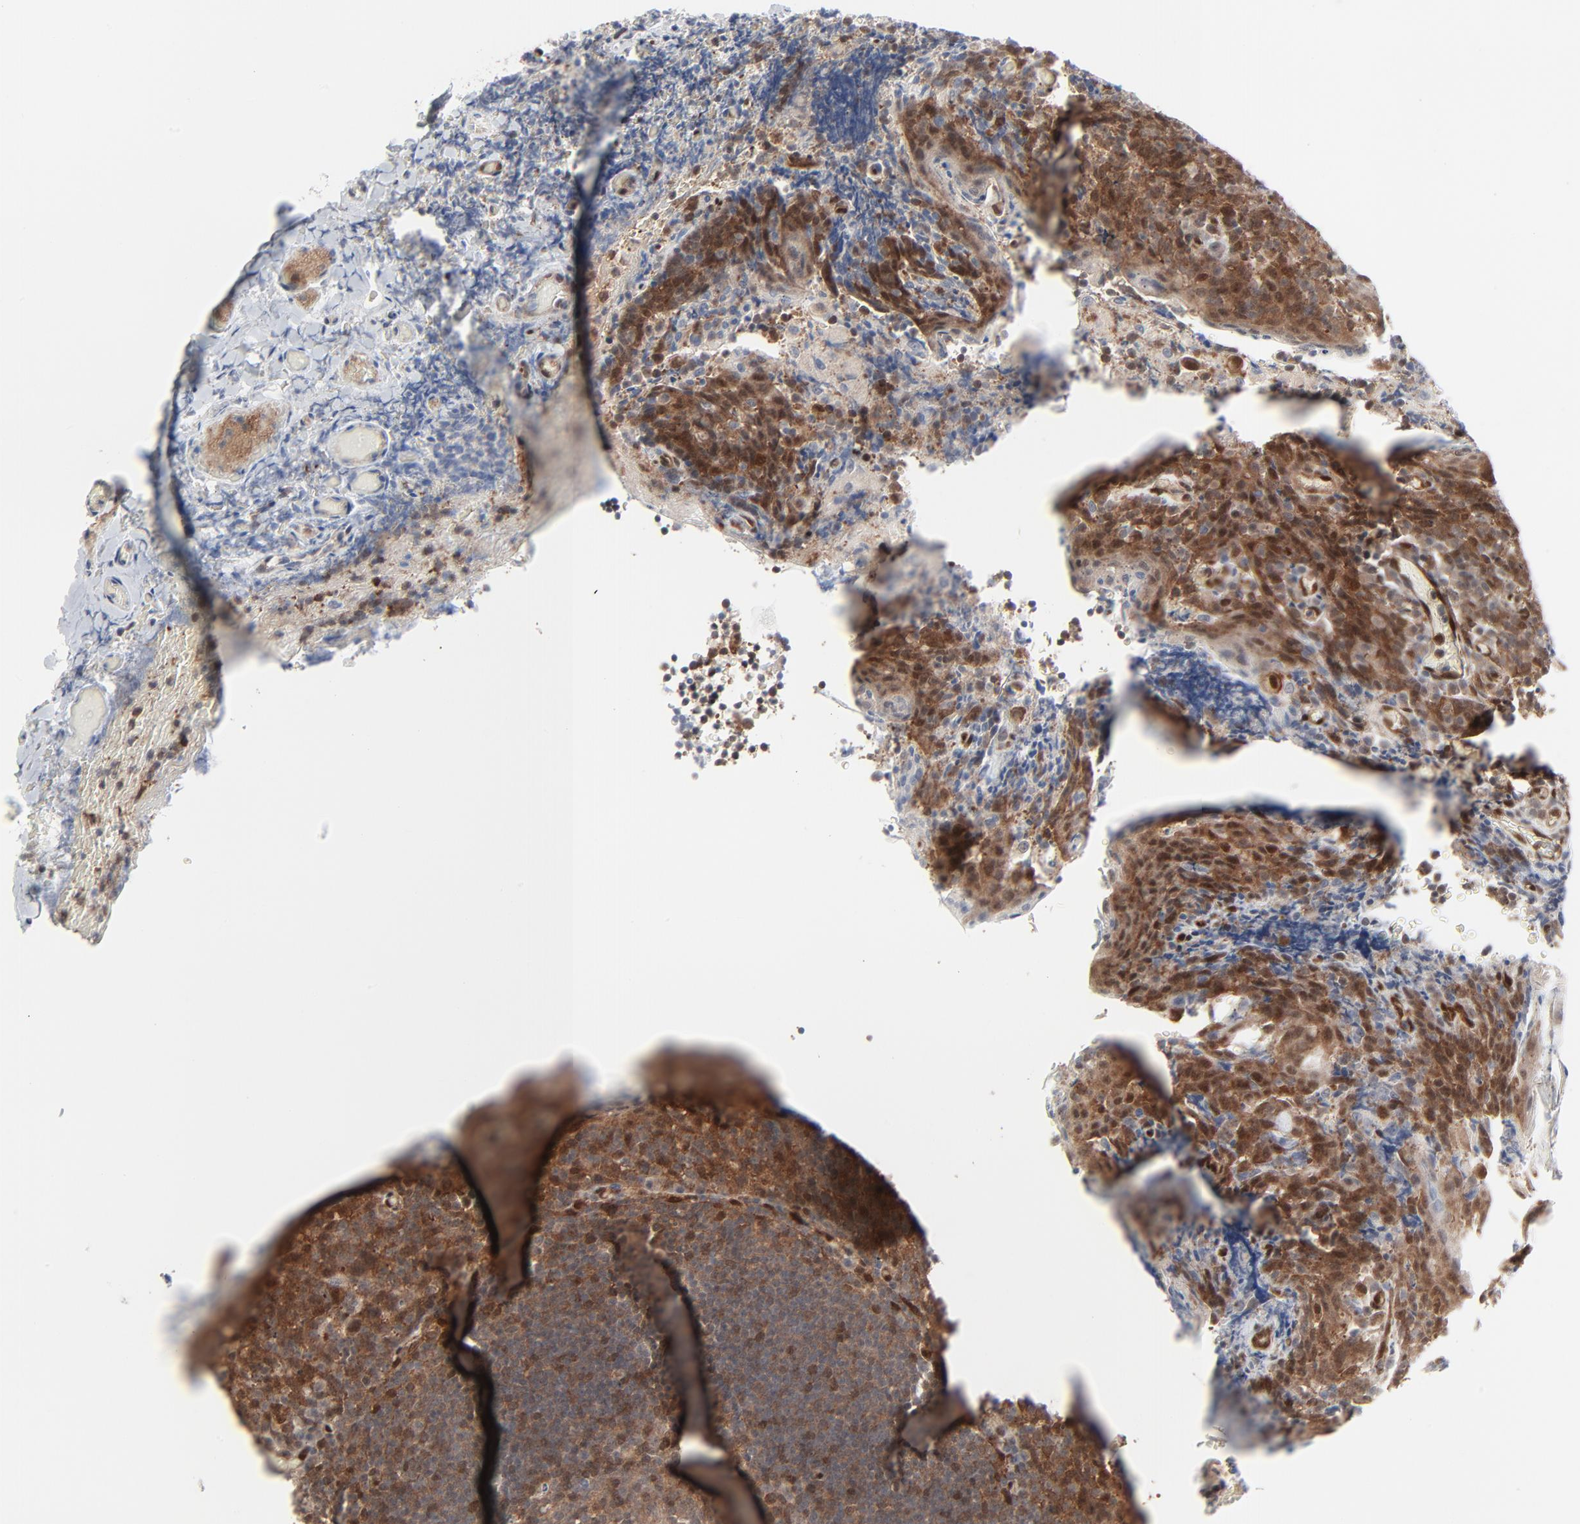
{"staining": {"intensity": "moderate", "quantity": "25%-75%", "location": "cytoplasmic/membranous,nuclear"}, "tissue": "tonsil", "cell_type": "Germinal center cells", "image_type": "normal", "snomed": [{"axis": "morphology", "description": "Normal tissue, NOS"}, {"axis": "topography", "description": "Tonsil"}], "caption": "Immunohistochemical staining of unremarkable human tonsil reveals medium levels of moderate cytoplasmic/membranous,nuclear staining in approximately 25%-75% of germinal center cells.", "gene": "AKT1", "patient": {"sex": "male", "age": 17}}